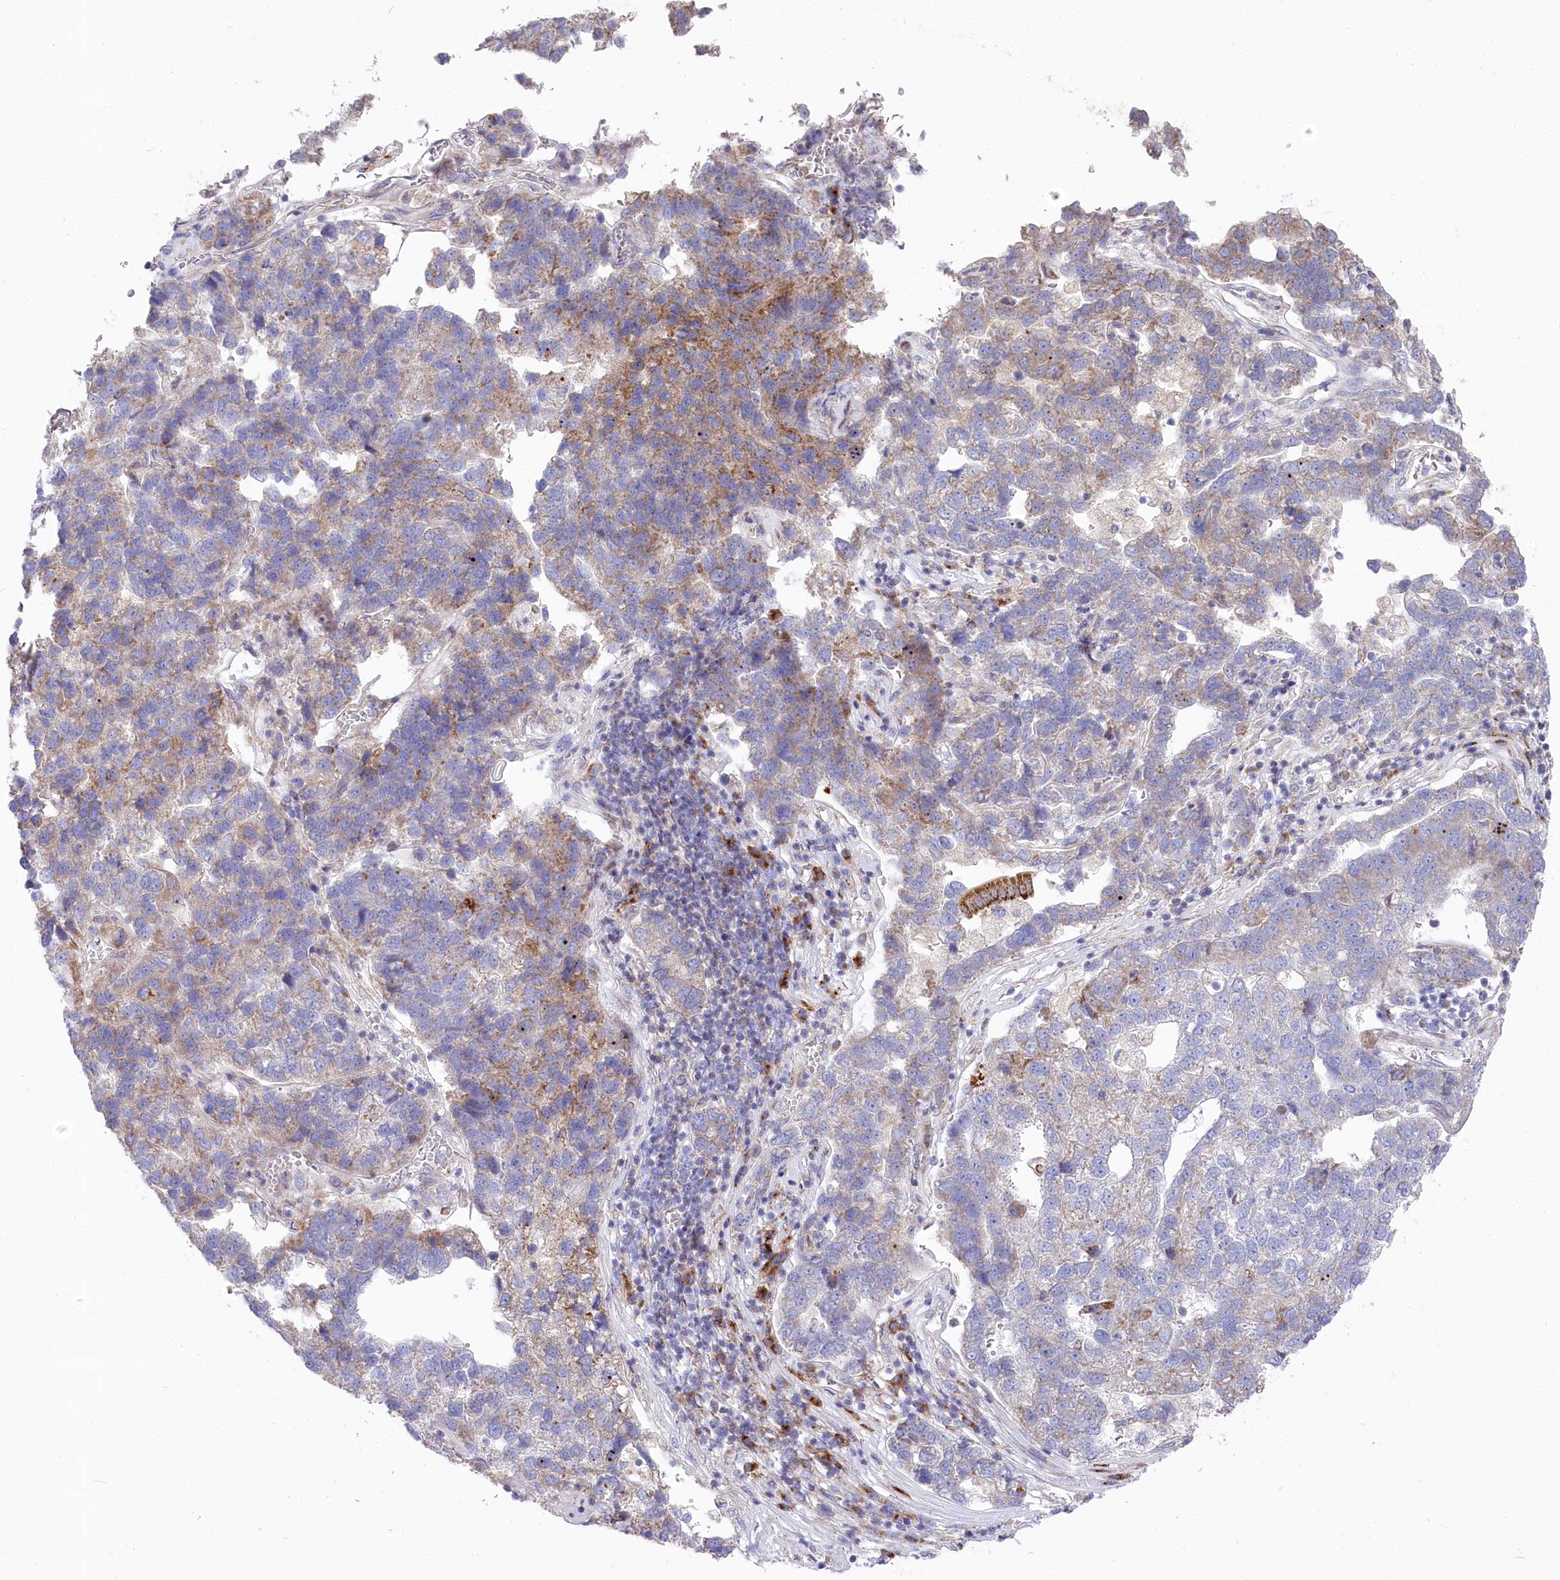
{"staining": {"intensity": "moderate", "quantity": "<25%", "location": "cytoplasmic/membranous"}, "tissue": "pancreatic cancer", "cell_type": "Tumor cells", "image_type": "cancer", "snomed": [{"axis": "morphology", "description": "Adenocarcinoma, NOS"}, {"axis": "topography", "description": "Pancreas"}], "caption": "Protein expression analysis of pancreatic cancer demonstrates moderate cytoplasmic/membranous staining in about <25% of tumor cells.", "gene": "POGLUT1", "patient": {"sex": "female", "age": 61}}